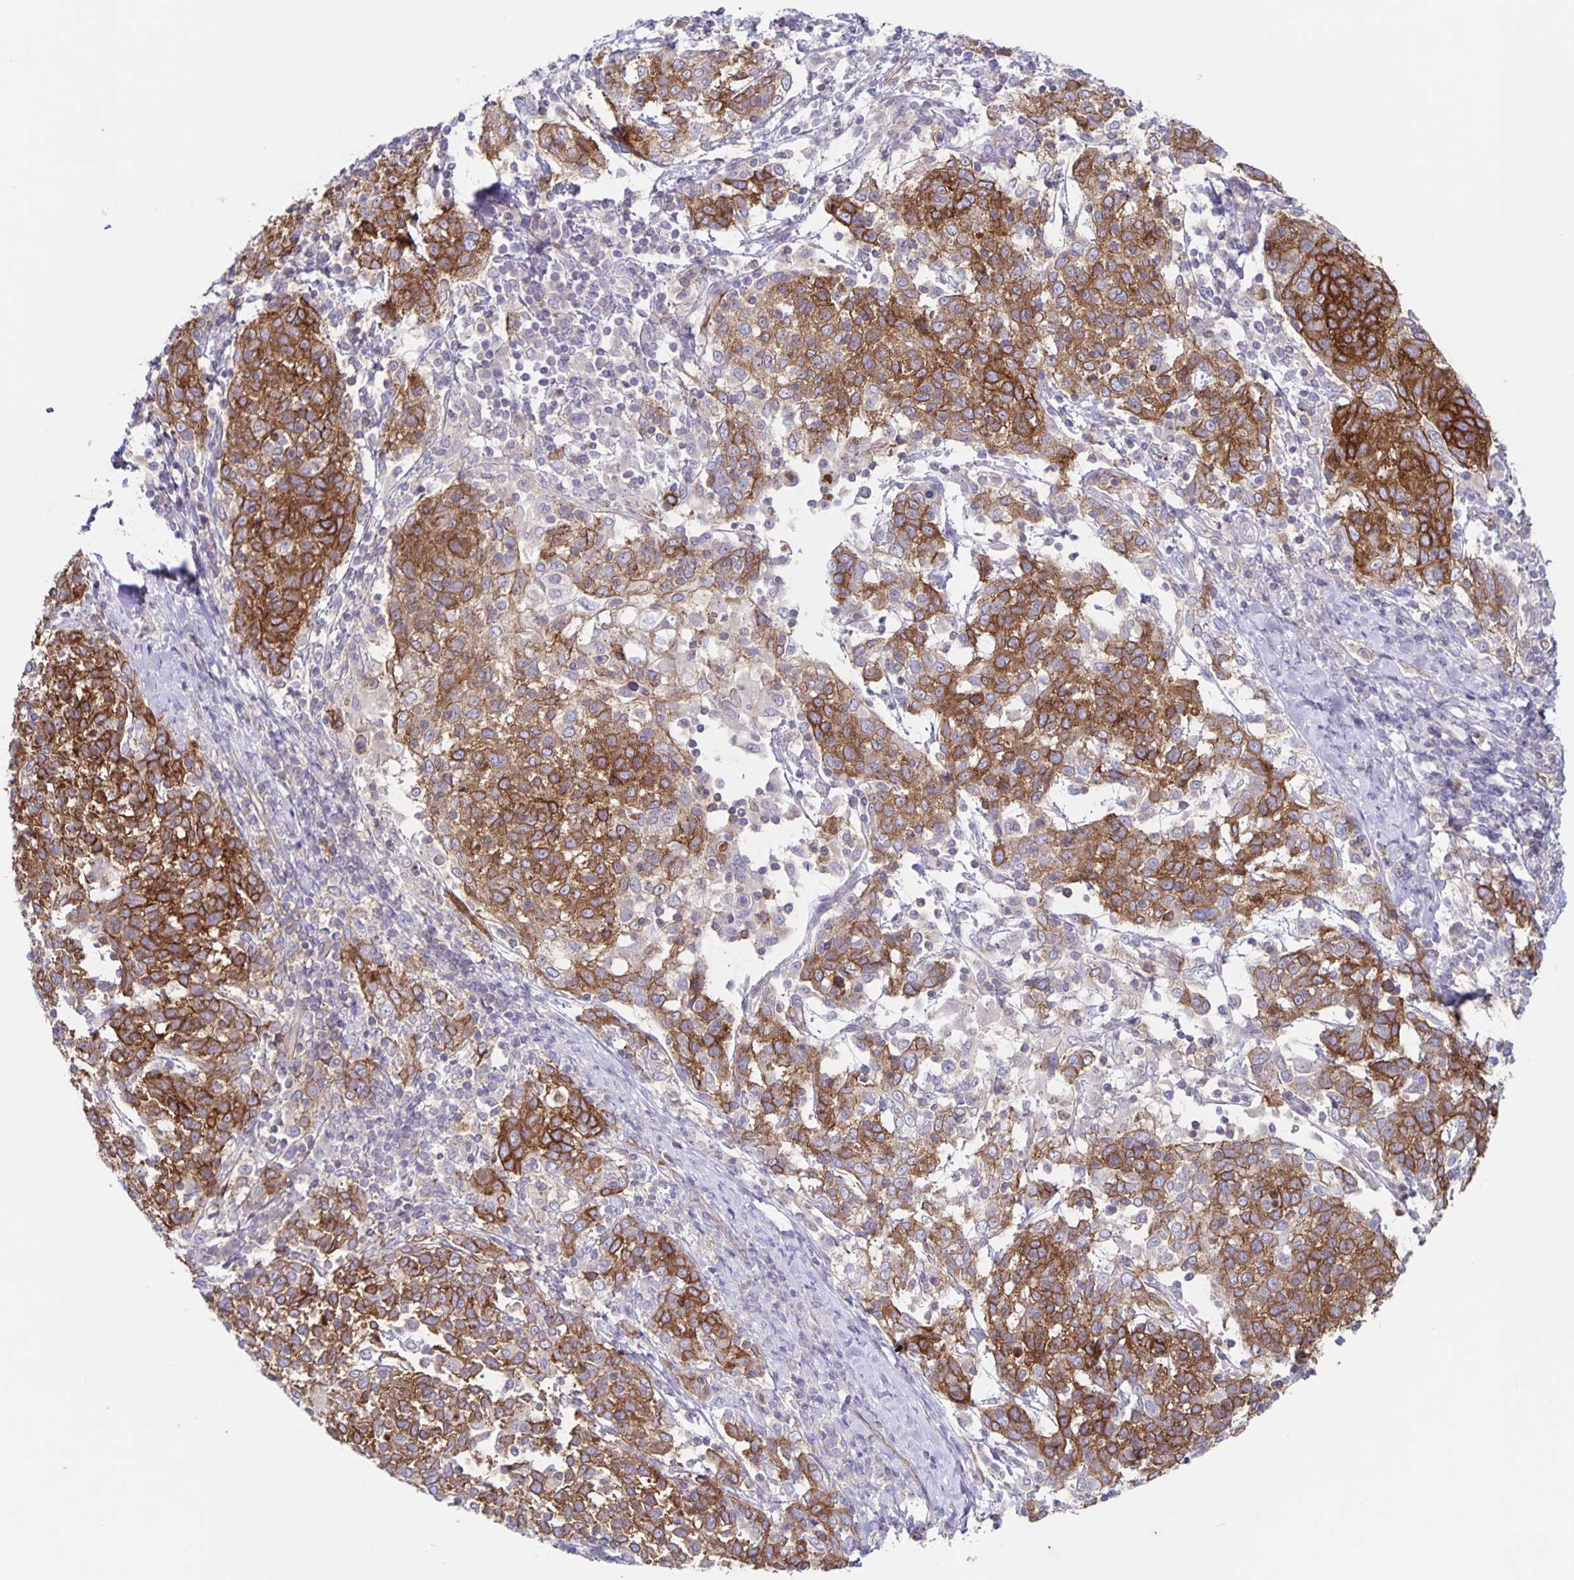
{"staining": {"intensity": "moderate", "quantity": ">75%", "location": "cytoplasmic/membranous"}, "tissue": "cervical cancer", "cell_type": "Tumor cells", "image_type": "cancer", "snomed": [{"axis": "morphology", "description": "Squamous cell carcinoma, NOS"}, {"axis": "topography", "description": "Cervix"}], "caption": "Immunohistochemistry (IHC) image of human cervical cancer (squamous cell carcinoma) stained for a protein (brown), which exhibits medium levels of moderate cytoplasmic/membranous staining in approximately >75% of tumor cells.", "gene": "ITGA2", "patient": {"sex": "female", "age": 61}}